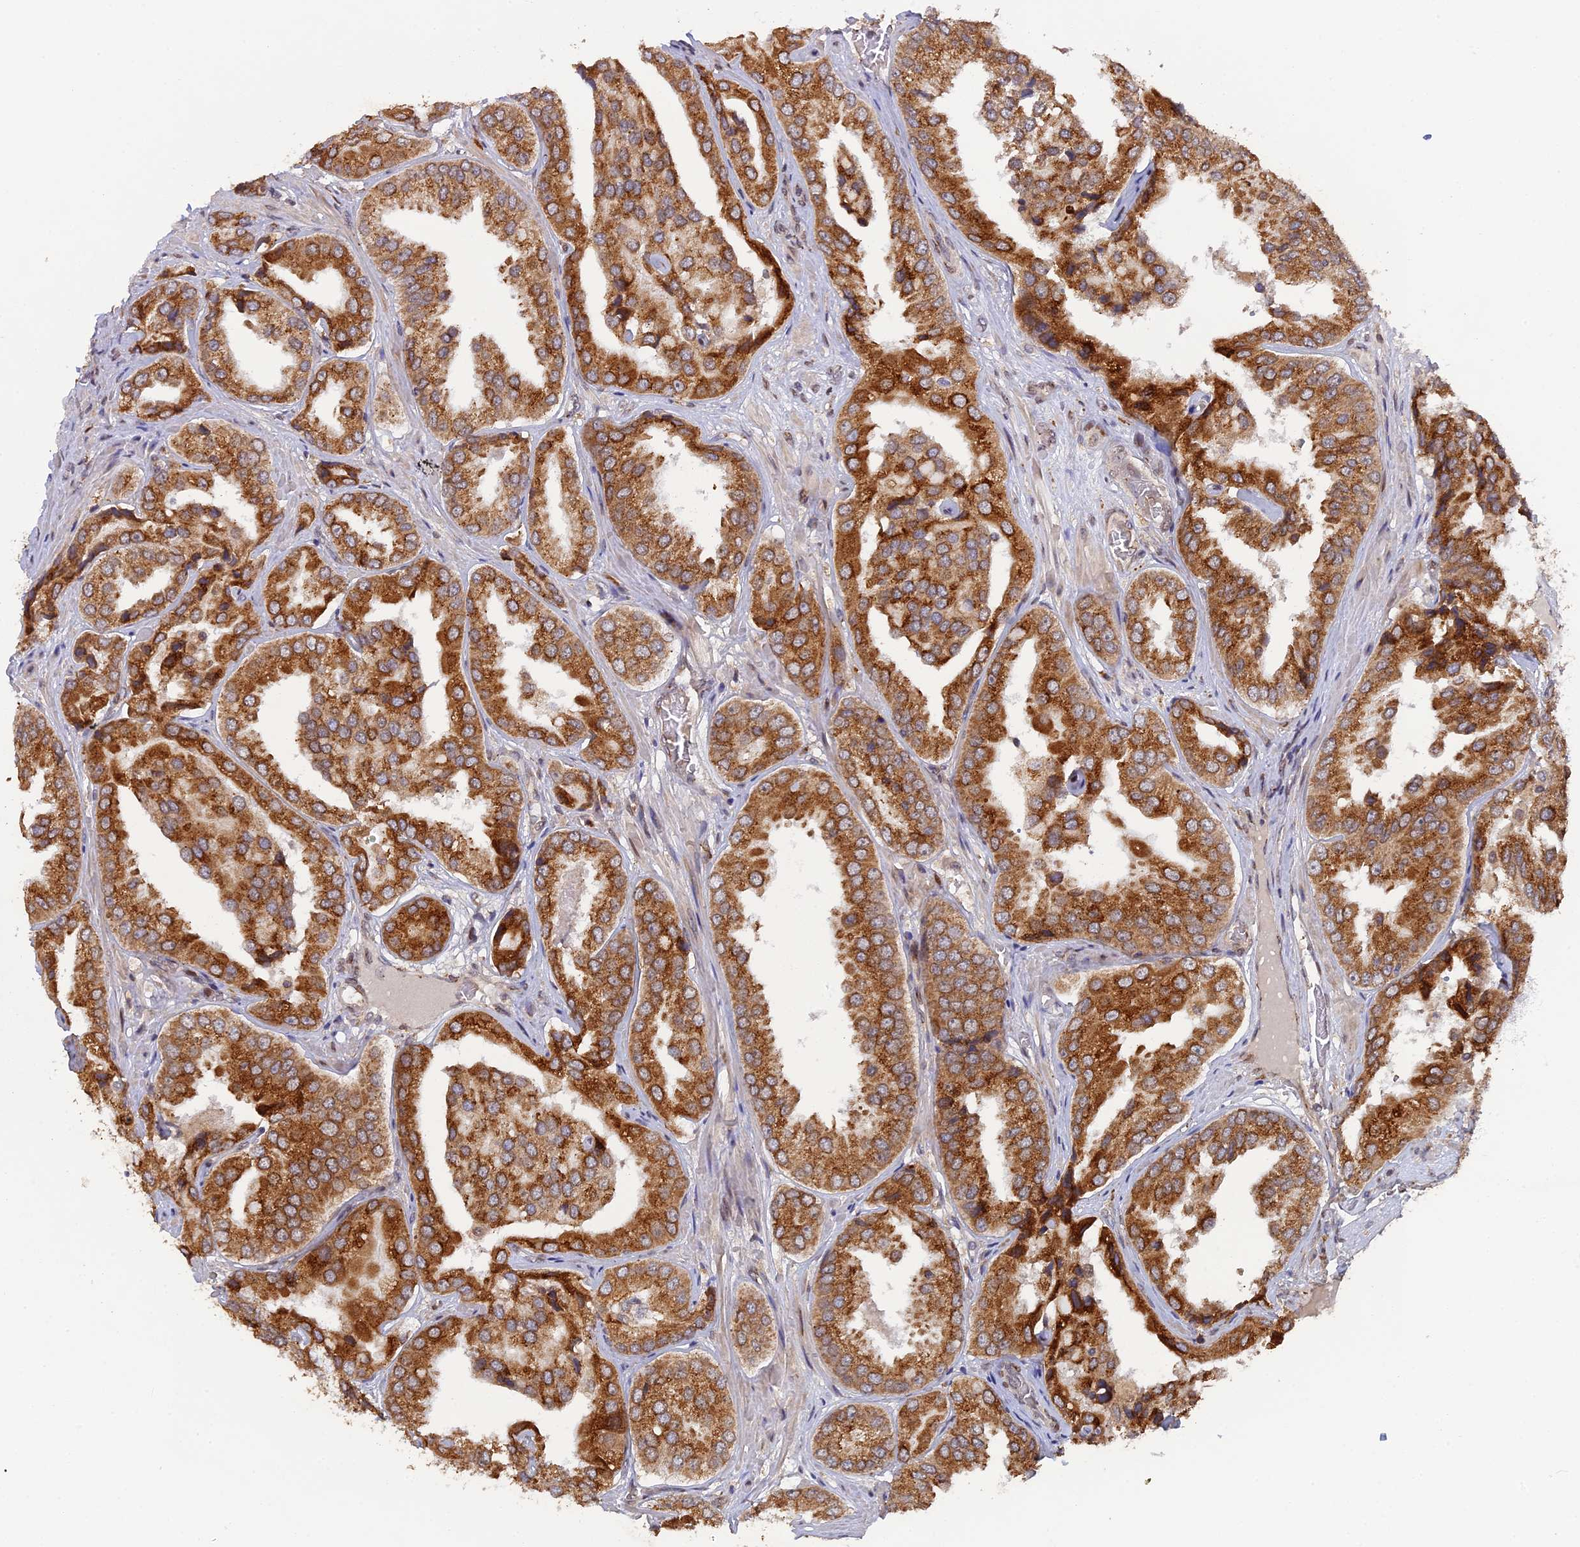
{"staining": {"intensity": "strong", "quantity": ">75%", "location": "cytoplasmic/membranous"}, "tissue": "prostate cancer", "cell_type": "Tumor cells", "image_type": "cancer", "snomed": [{"axis": "morphology", "description": "Adenocarcinoma, High grade"}, {"axis": "topography", "description": "Prostate"}], "caption": "A brown stain highlights strong cytoplasmic/membranous positivity of a protein in prostate cancer (high-grade adenocarcinoma) tumor cells.", "gene": "SNX17", "patient": {"sex": "male", "age": 63}}